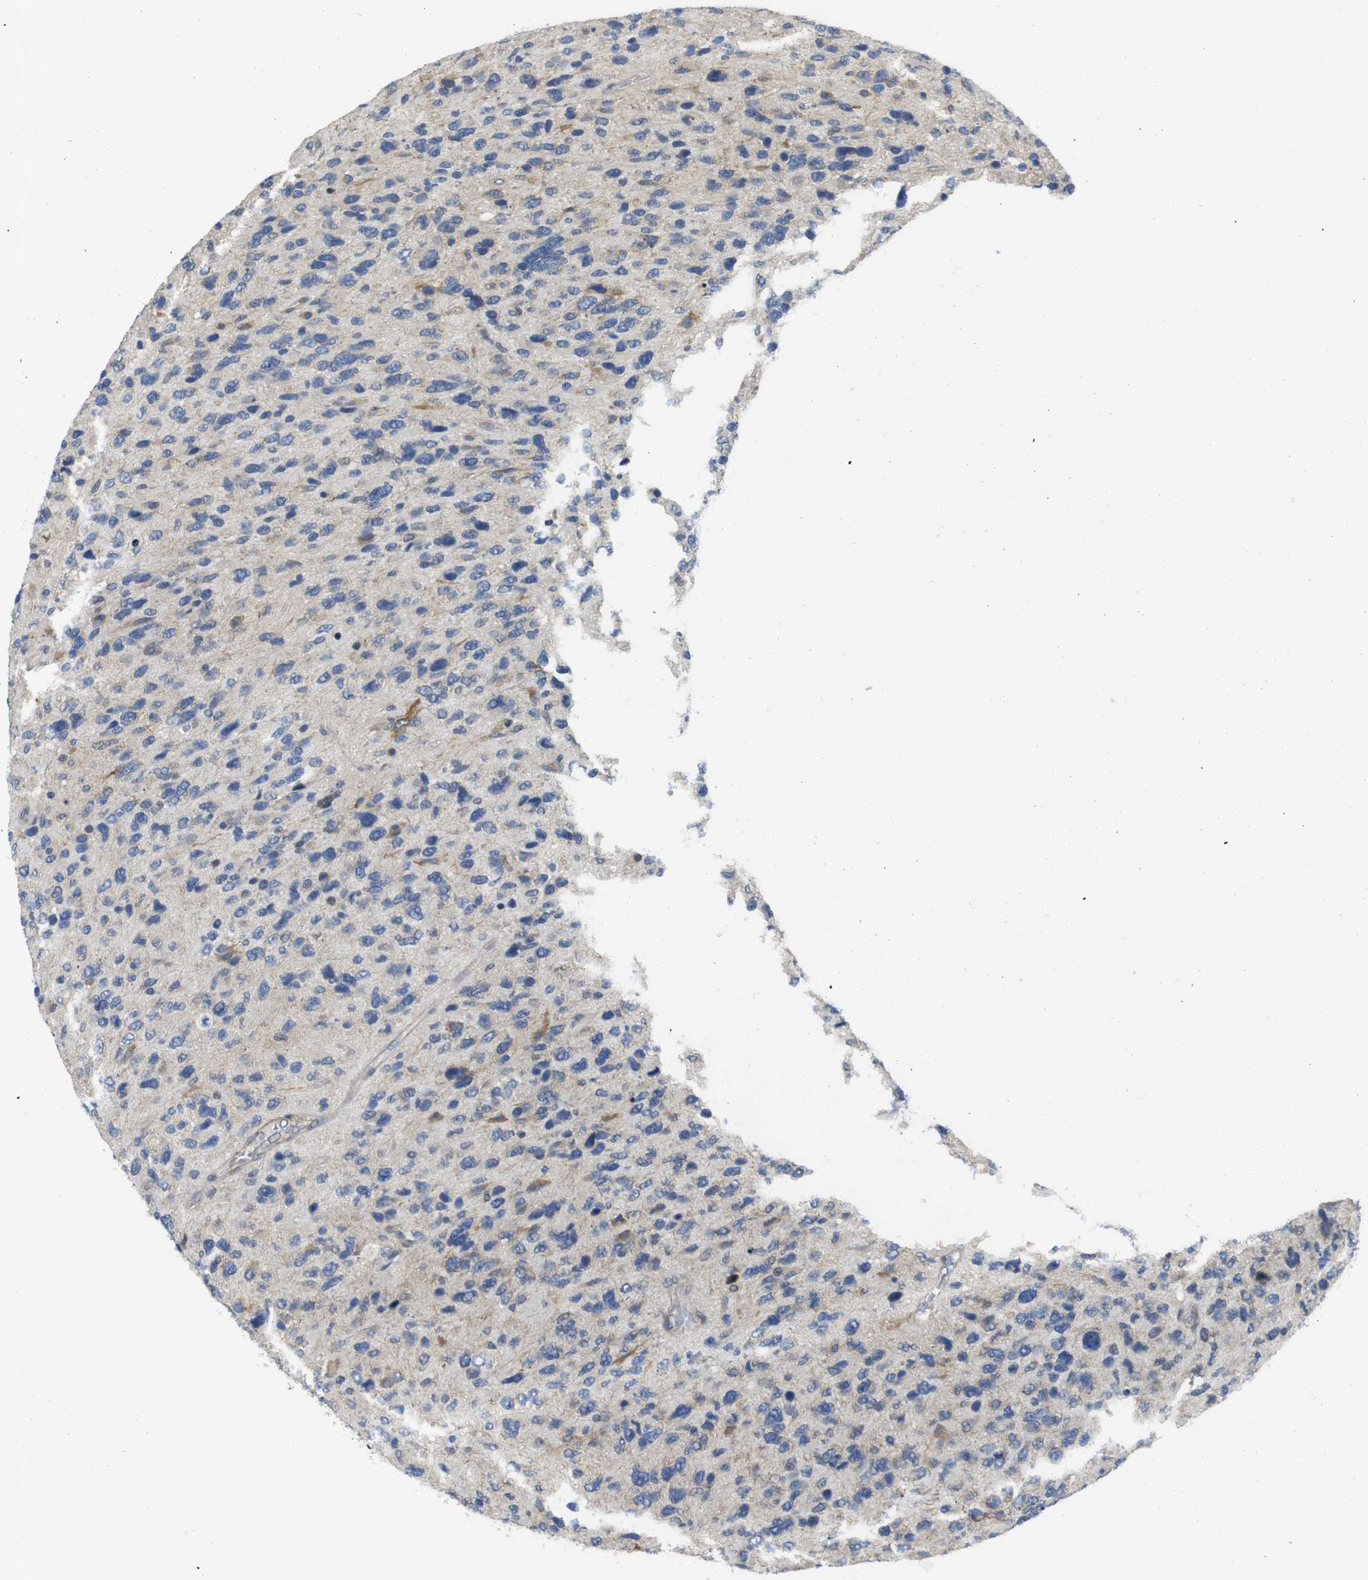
{"staining": {"intensity": "moderate", "quantity": "<25%", "location": "cytoplasmic/membranous"}, "tissue": "glioma", "cell_type": "Tumor cells", "image_type": "cancer", "snomed": [{"axis": "morphology", "description": "Glioma, malignant, High grade"}, {"axis": "topography", "description": "Brain"}], "caption": "This histopathology image displays IHC staining of glioma, with low moderate cytoplasmic/membranous staining in about <25% of tumor cells.", "gene": "FNTA", "patient": {"sex": "female", "age": 58}}